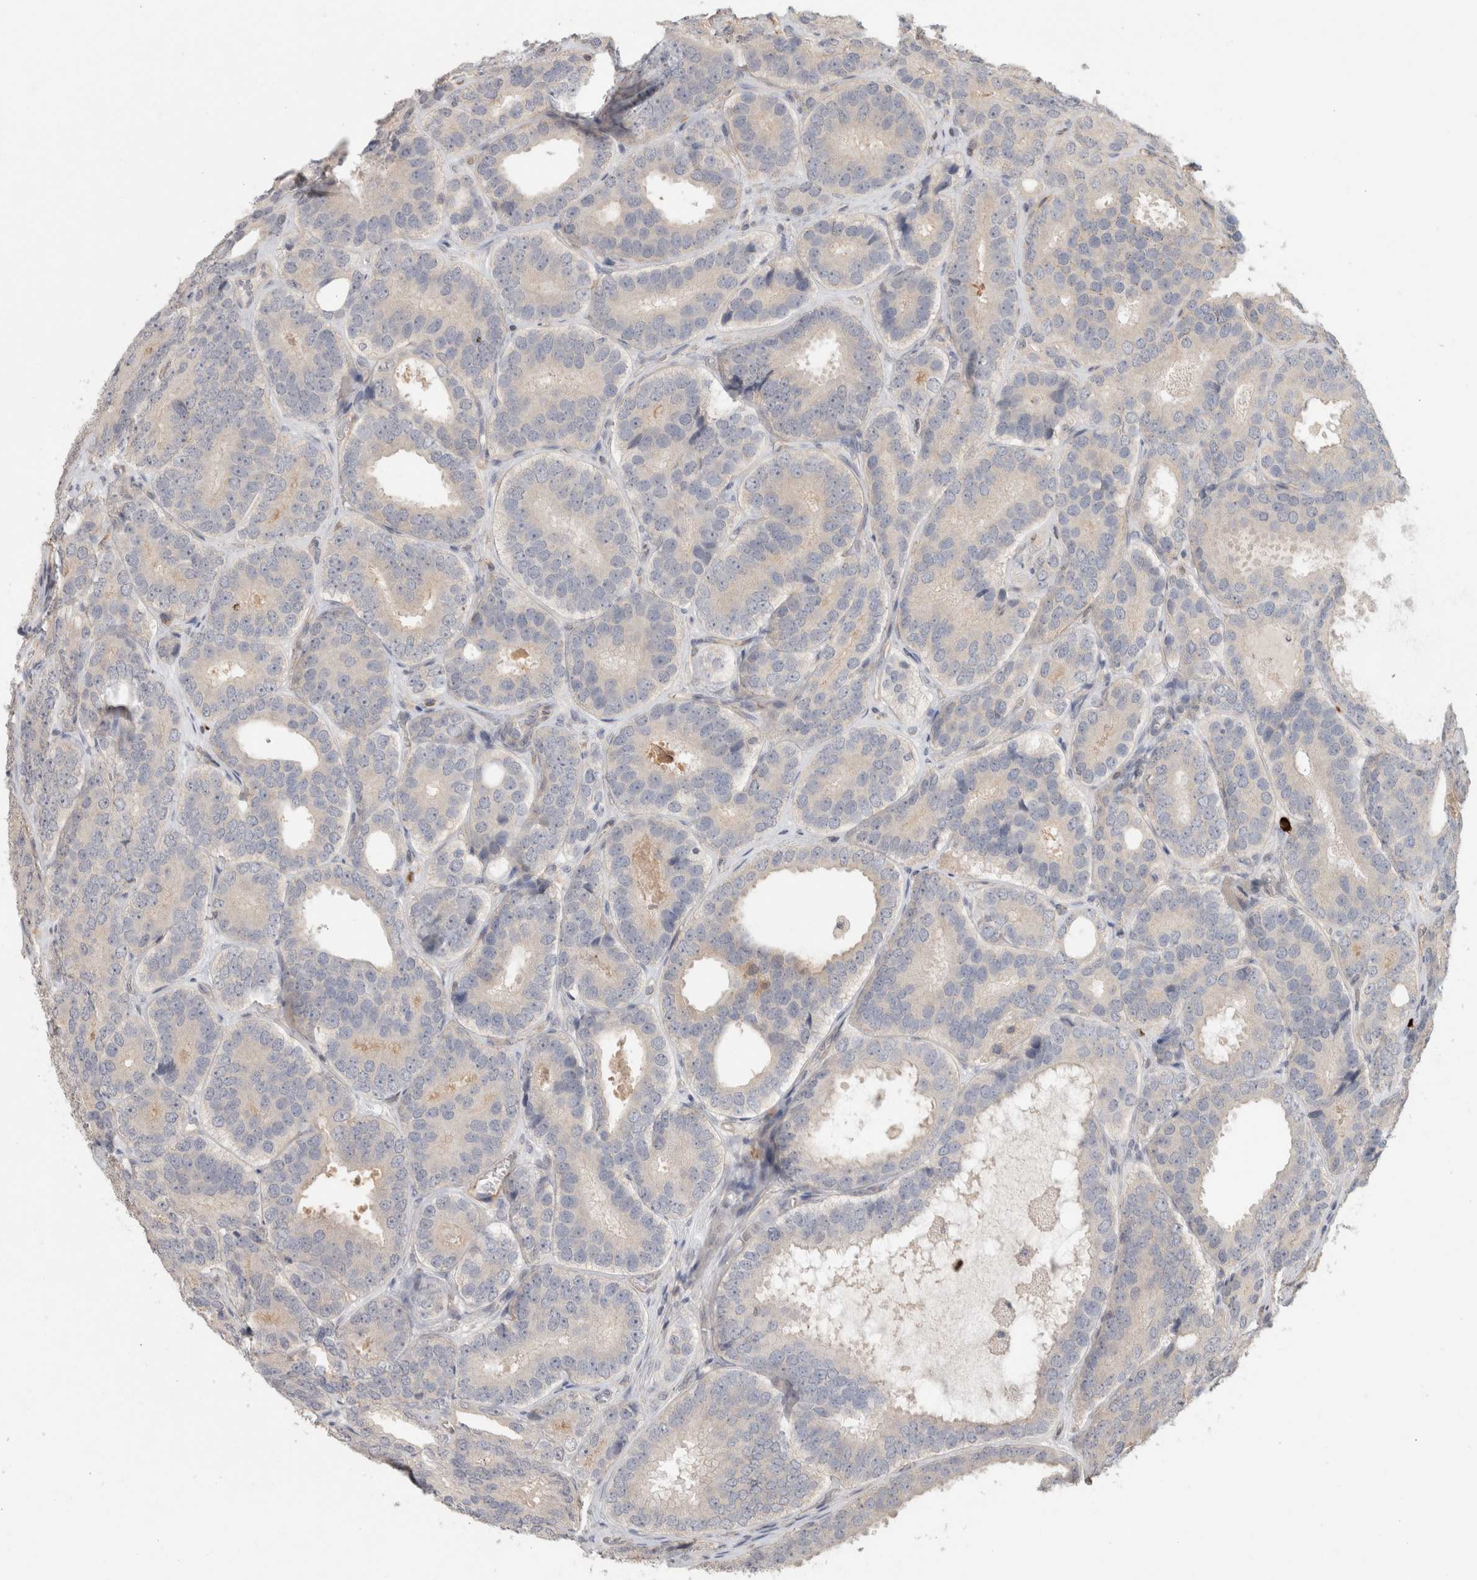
{"staining": {"intensity": "negative", "quantity": "none", "location": "none"}, "tissue": "prostate cancer", "cell_type": "Tumor cells", "image_type": "cancer", "snomed": [{"axis": "morphology", "description": "Adenocarcinoma, High grade"}, {"axis": "topography", "description": "Prostate"}], "caption": "A high-resolution photomicrograph shows IHC staining of adenocarcinoma (high-grade) (prostate), which shows no significant positivity in tumor cells.", "gene": "HSPG2", "patient": {"sex": "male", "age": 56}}